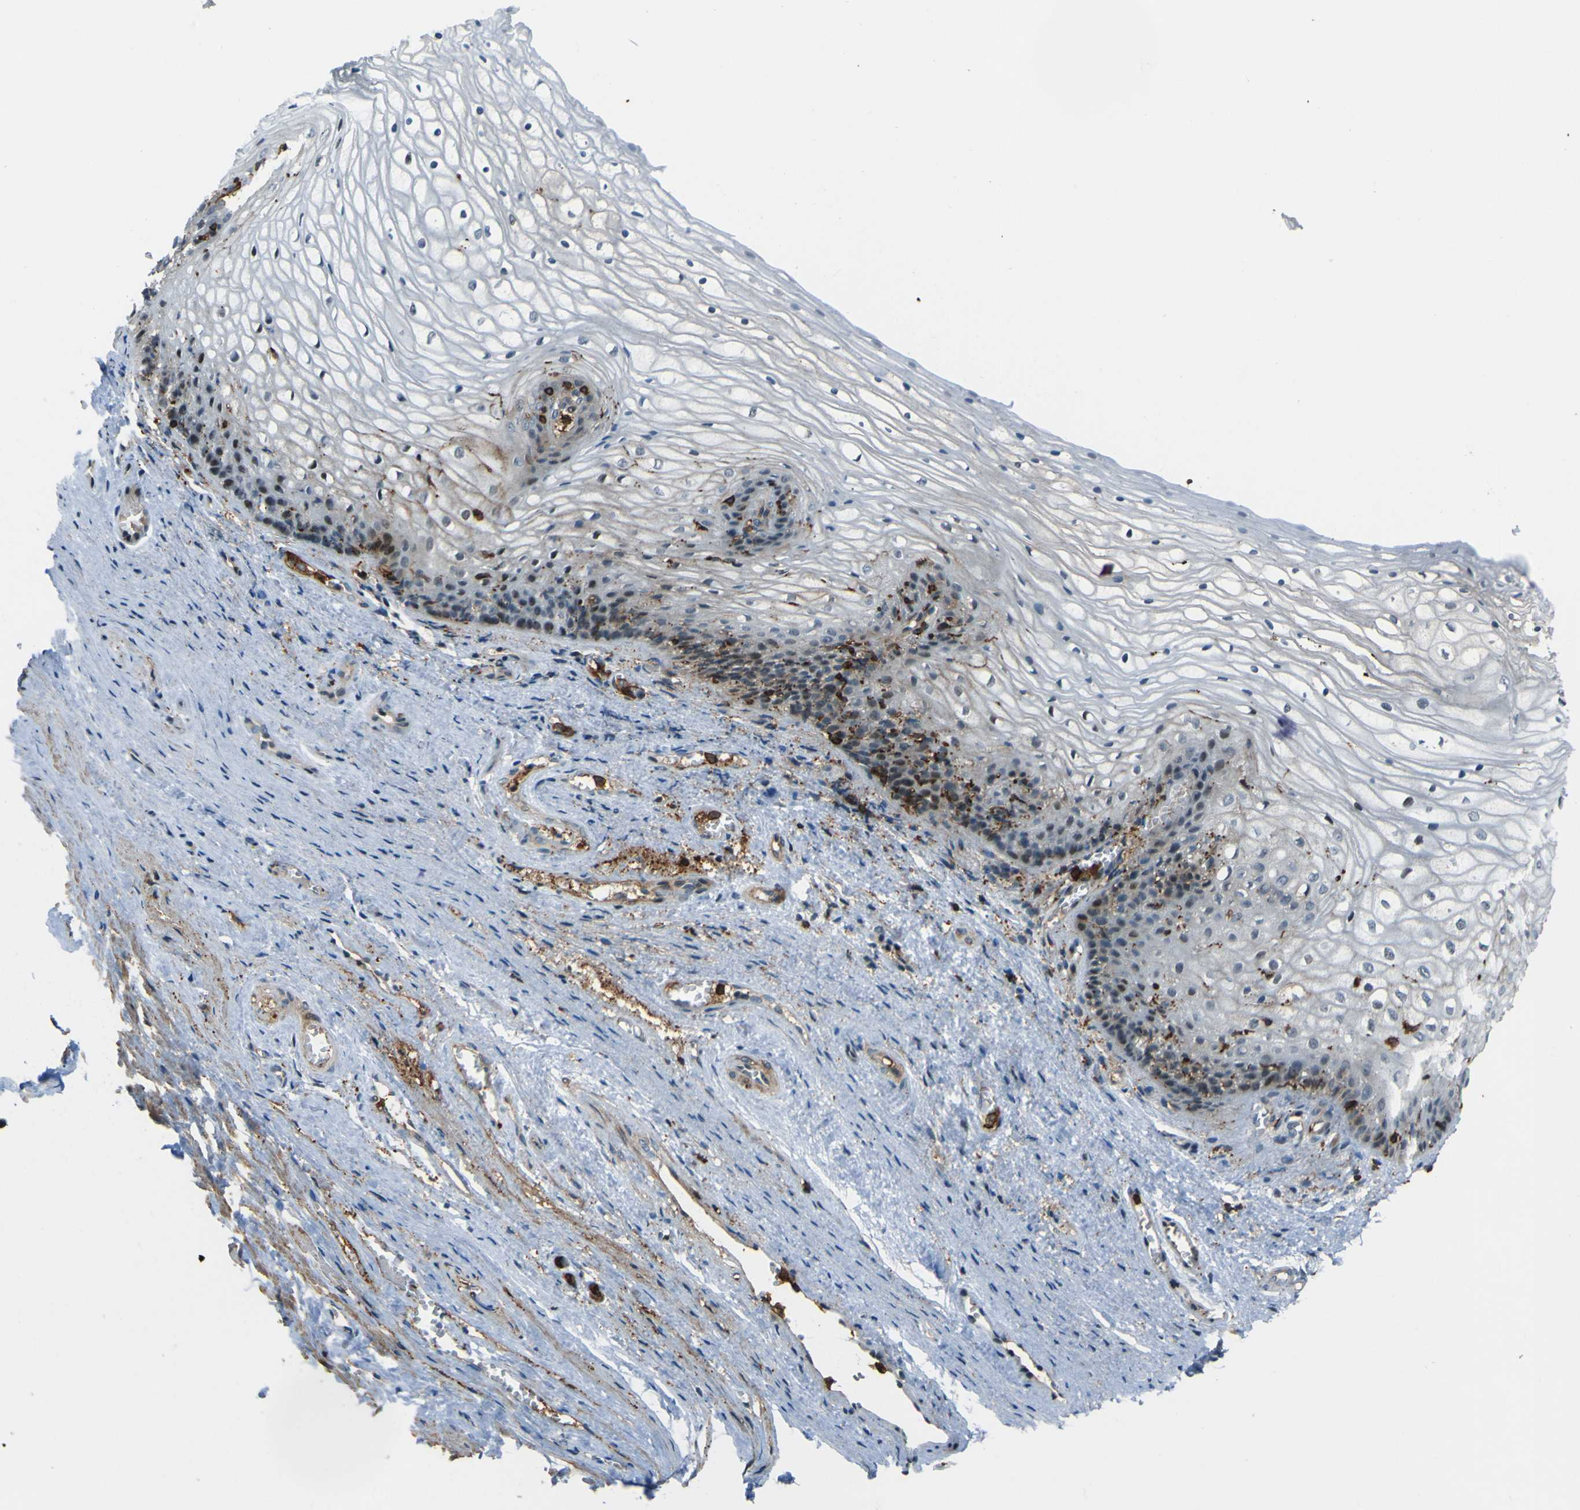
{"staining": {"intensity": "weak", "quantity": "<25%", "location": "cytoplasmic/membranous"}, "tissue": "vagina", "cell_type": "Squamous epithelial cells", "image_type": "normal", "snomed": [{"axis": "morphology", "description": "Normal tissue, NOS"}, {"axis": "topography", "description": "Vagina"}], "caption": "This is an immunohistochemistry histopathology image of unremarkable human vagina. There is no positivity in squamous epithelial cells.", "gene": "PCDHB5", "patient": {"sex": "female", "age": 34}}